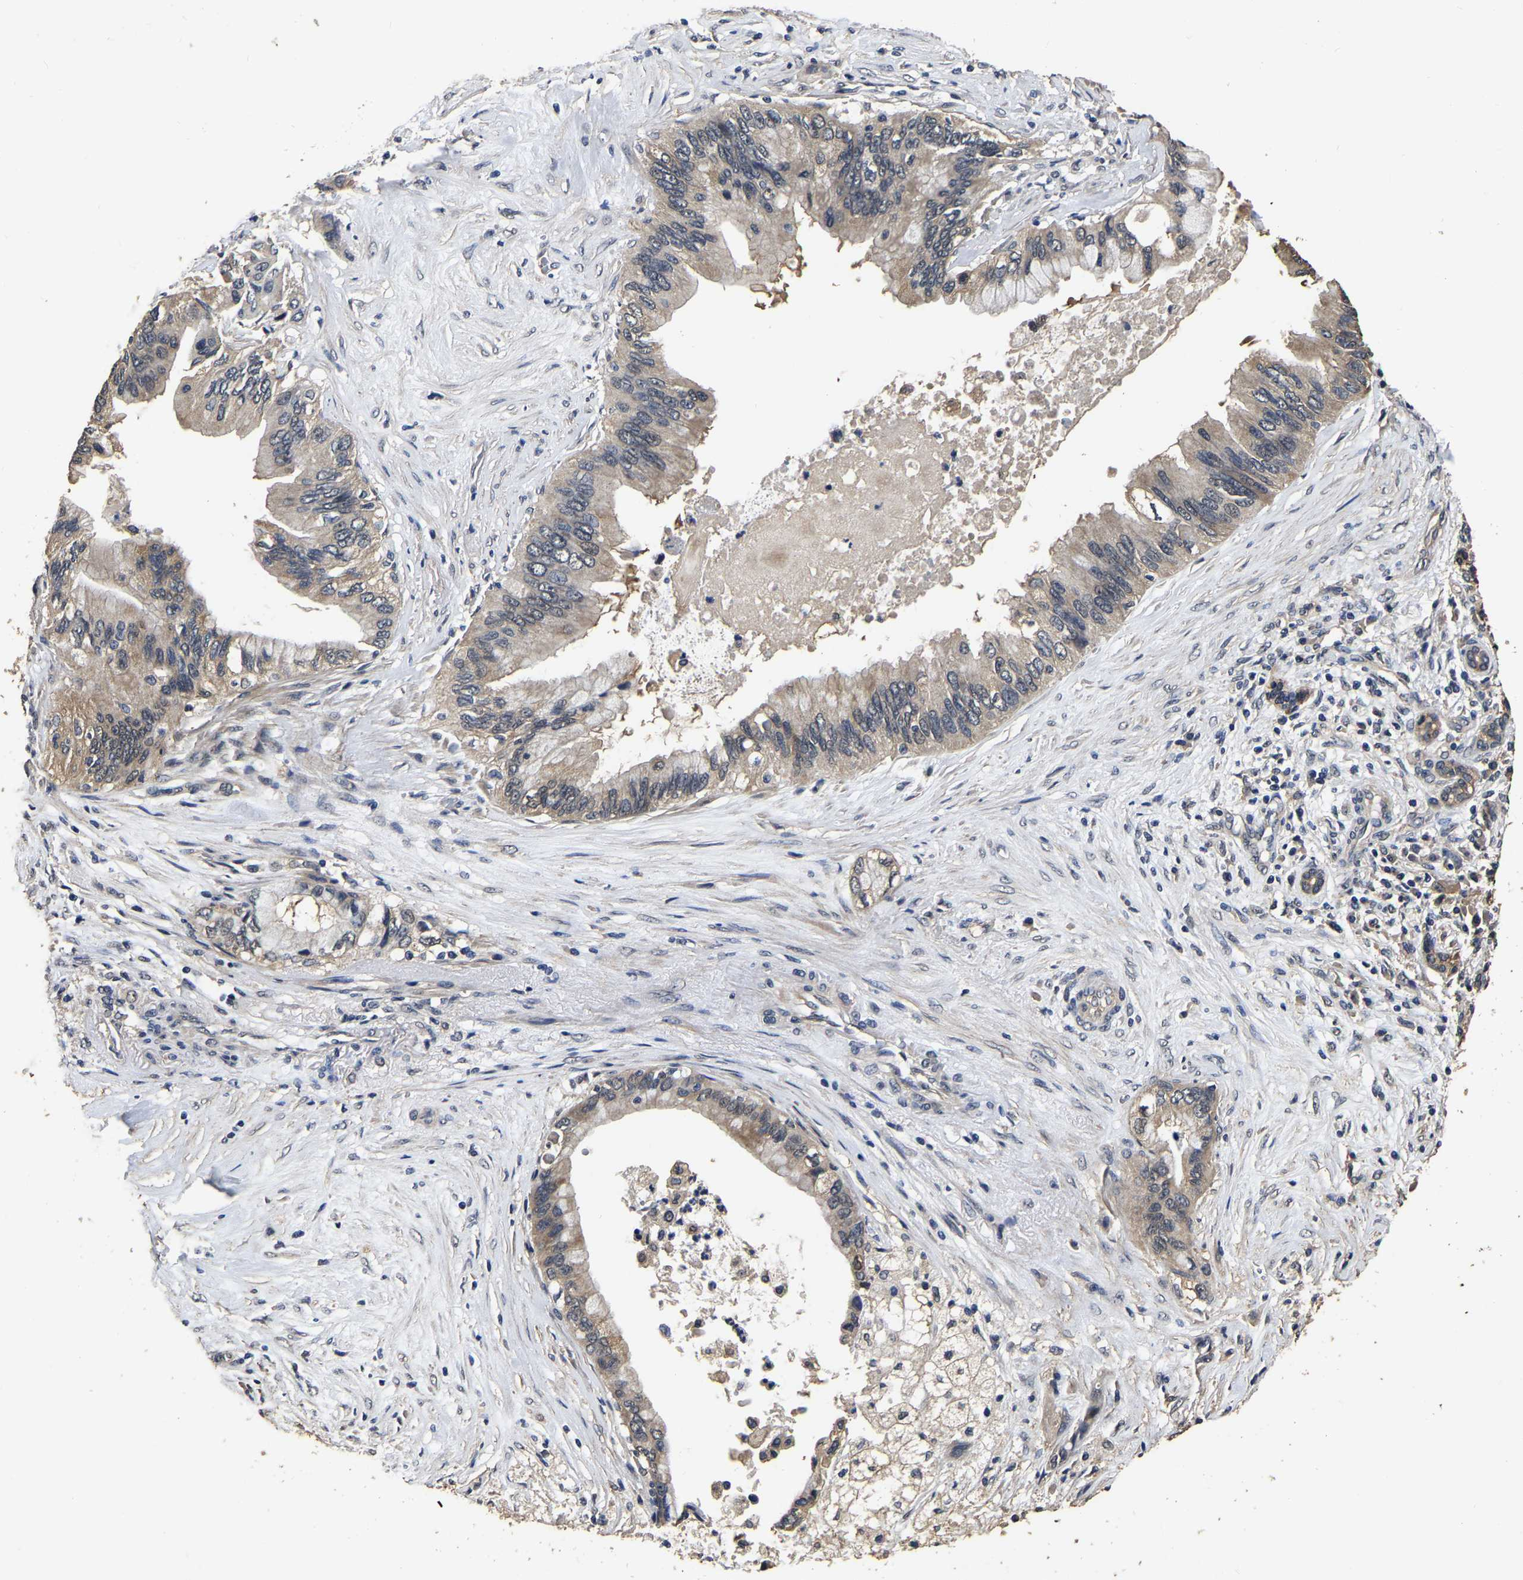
{"staining": {"intensity": "weak", "quantity": ">75%", "location": "cytoplasmic/membranous"}, "tissue": "pancreatic cancer", "cell_type": "Tumor cells", "image_type": "cancer", "snomed": [{"axis": "morphology", "description": "Adenocarcinoma, NOS"}, {"axis": "topography", "description": "Pancreas"}], "caption": "Pancreatic adenocarcinoma stained with a brown dye displays weak cytoplasmic/membranous positive positivity in approximately >75% of tumor cells.", "gene": "STK32C", "patient": {"sex": "female", "age": 73}}